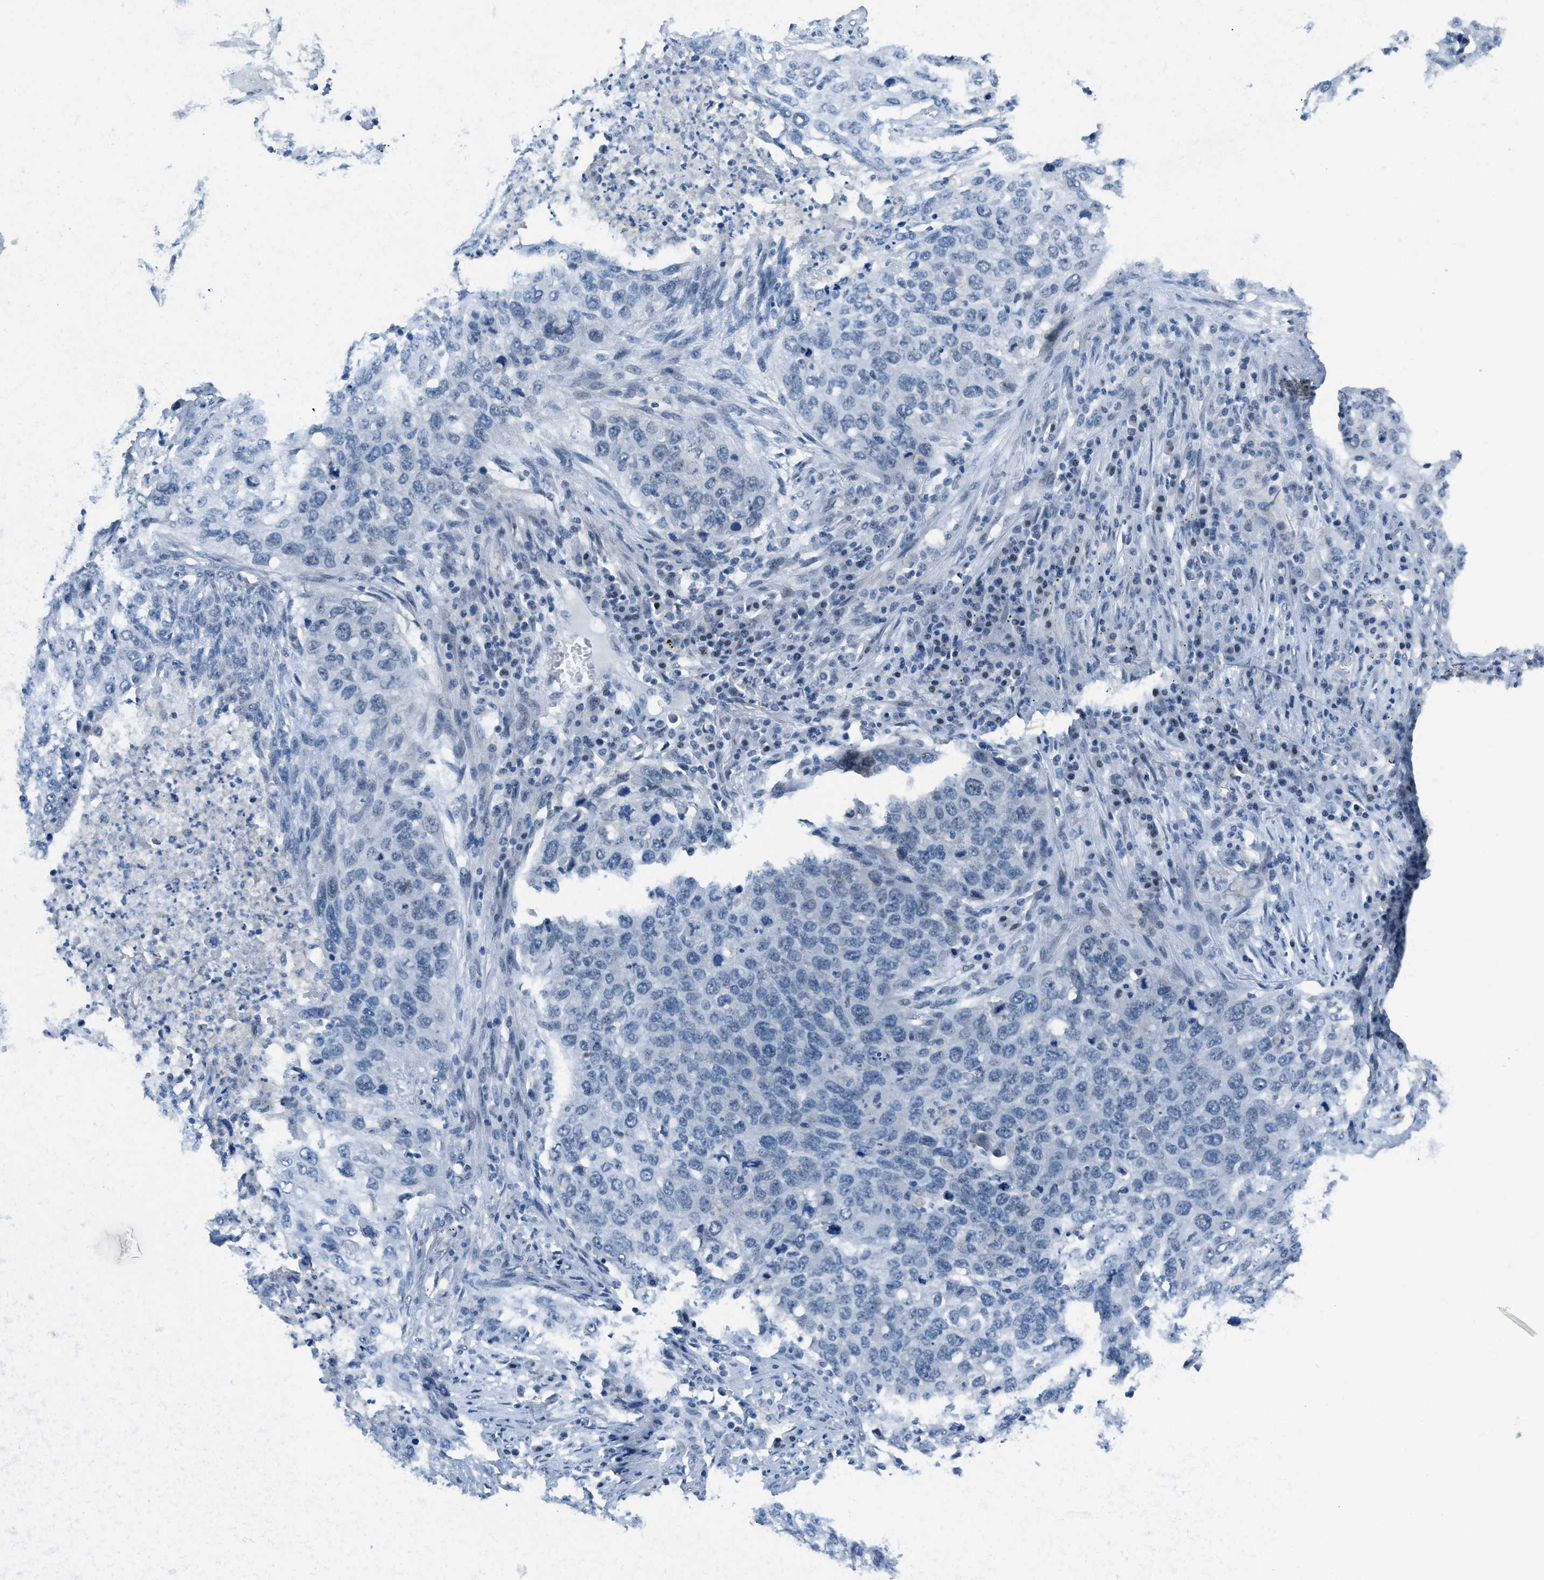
{"staining": {"intensity": "negative", "quantity": "none", "location": "none"}, "tissue": "lung cancer", "cell_type": "Tumor cells", "image_type": "cancer", "snomed": [{"axis": "morphology", "description": "Squamous cell carcinoma, NOS"}, {"axis": "topography", "description": "Lung"}], "caption": "Immunohistochemical staining of lung cancer reveals no significant expression in tumor cells. The staining is performed using DAB brown chromogen with nuclei counter-stained in using hematoxylin.", "gene": "TTC13", "patient": {"sex": "female", "age": 63}}